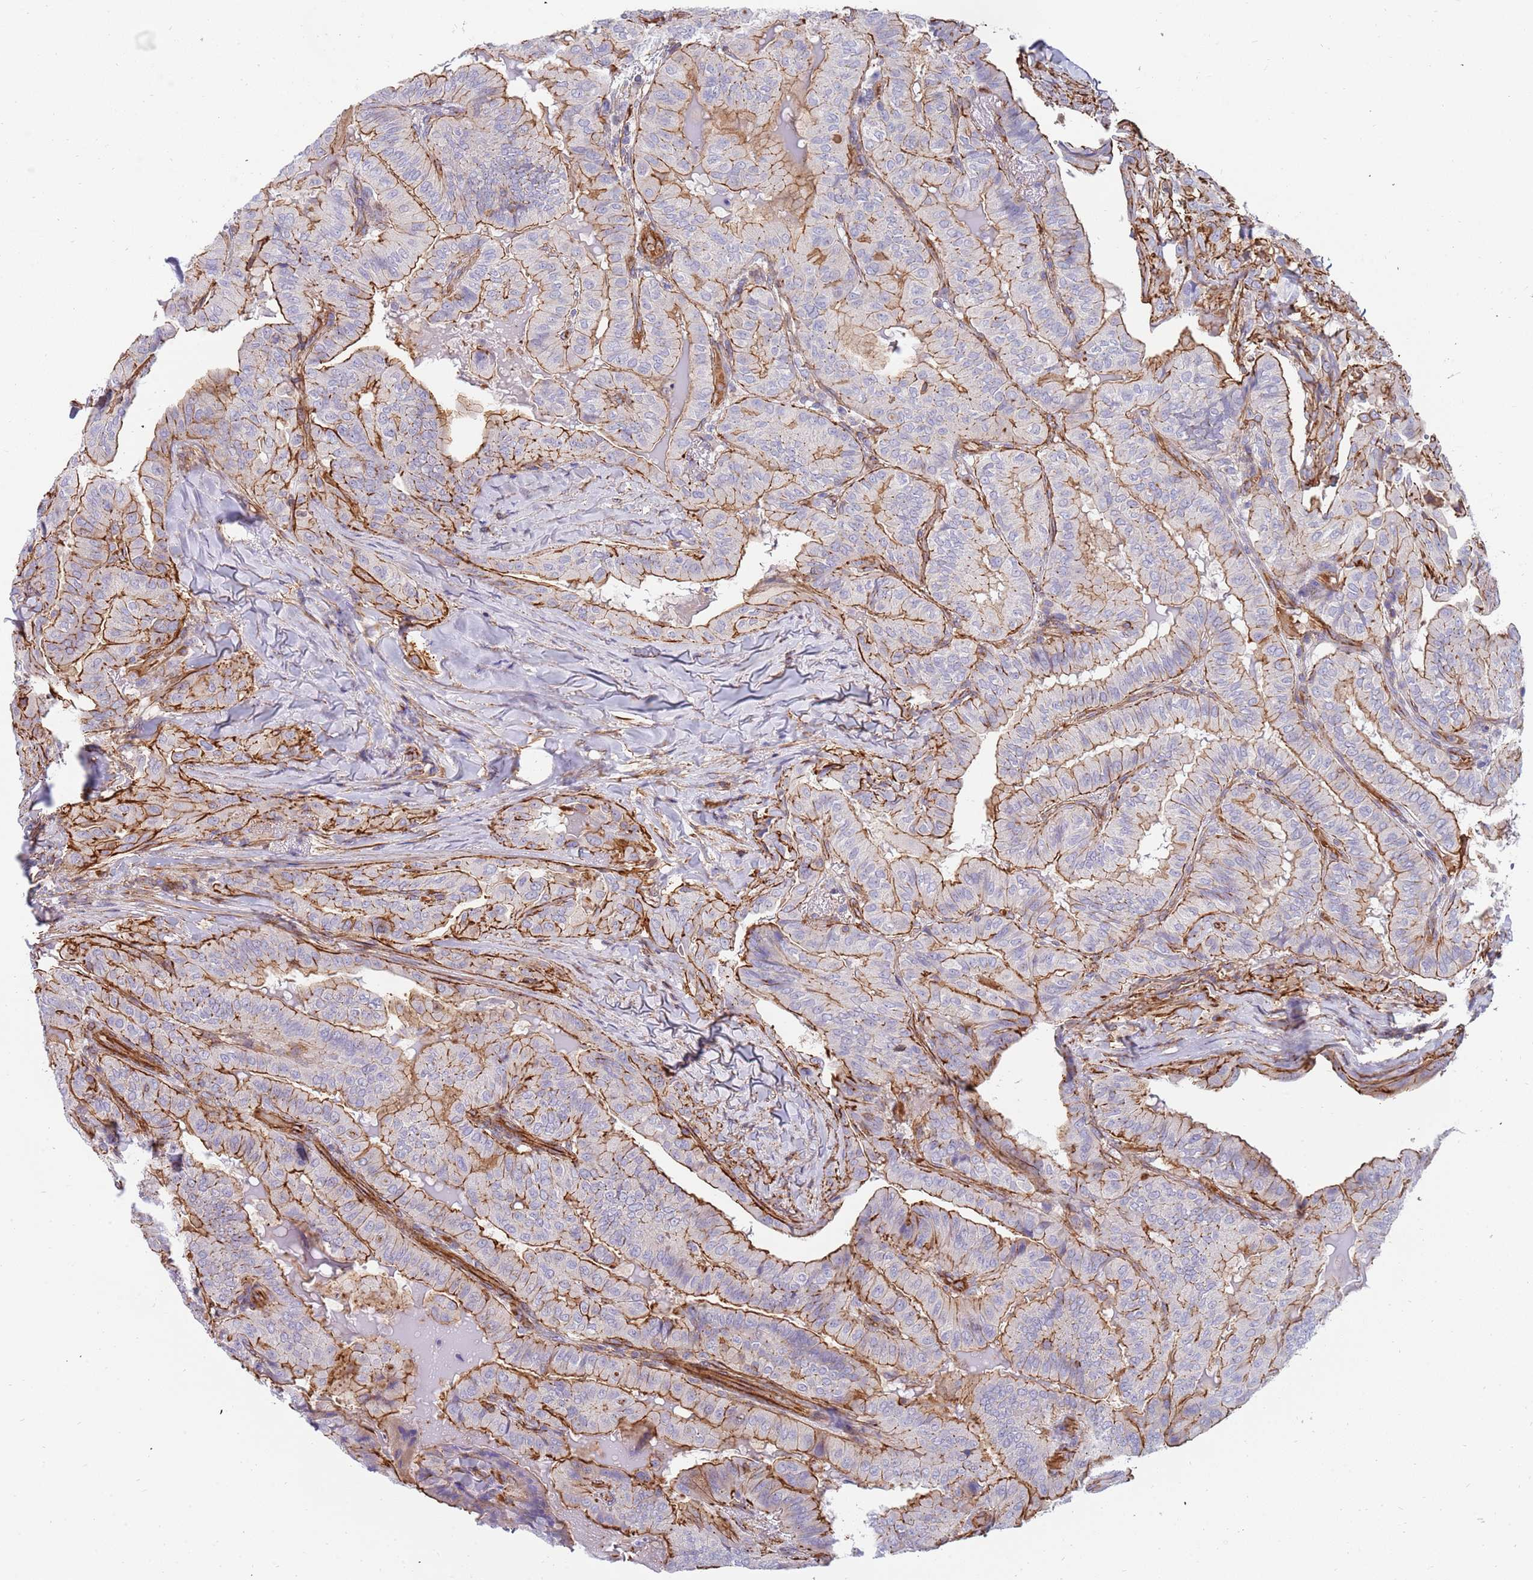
{"staining": {"intensity": "moderate", "quantity": ">75%", "location": "cytoplasmic/membranous"}, "tissue": "thyroid cancer", "cell_type": "Tumor cells", "image_type": "cancer", "snomed": [{"axis": "morphology", "description": "Papillary adenocarcinoma, NOS"}, {"axis": "topography", "description": "Thyroid gland"}], "caption": "Protein staining of thyroid cancer (papillary adenocarcinoma) tissue shows moderate cytoplasmic/membranous staining in about >75% of tumor cells.", "gene": "GFRAL", "patient": {"sex": "female", "age": 68}}